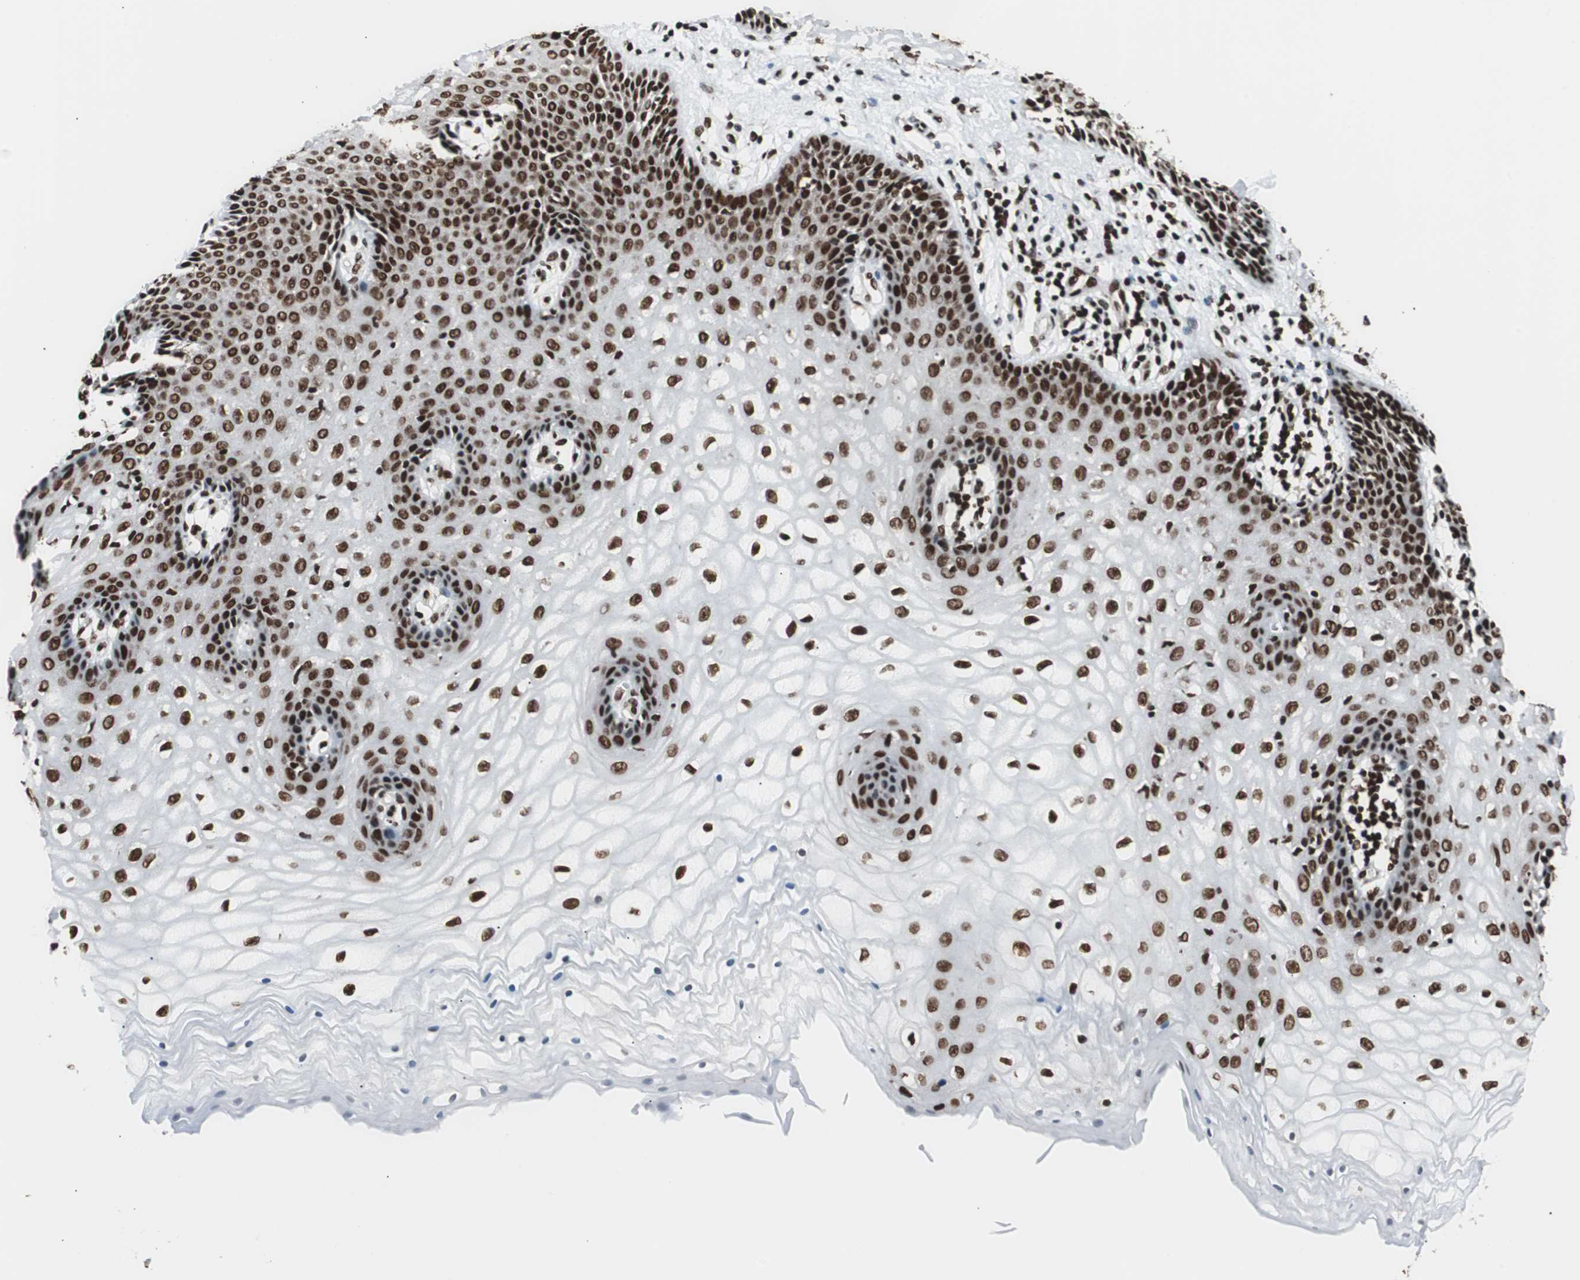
{"staining": {"intensity": "strong", "quantity": ">75%", "location": "nuclear"}, "tissue": "vagina", "cell_type": "Squamous epithelial cells", "image_type": "normal", "snomed": [{"axis": "morphology", "description": "Normal tissue, NOS"}, {"axis": "topography", "description": "Vagina"}], "caption": "Protein positivity by IHC shows strong nuclear staining in about >75% of squamous epithelial cells in normal vagina.", "gene": "EWSR1", "patient": {"sex": "female", "age": 34}}